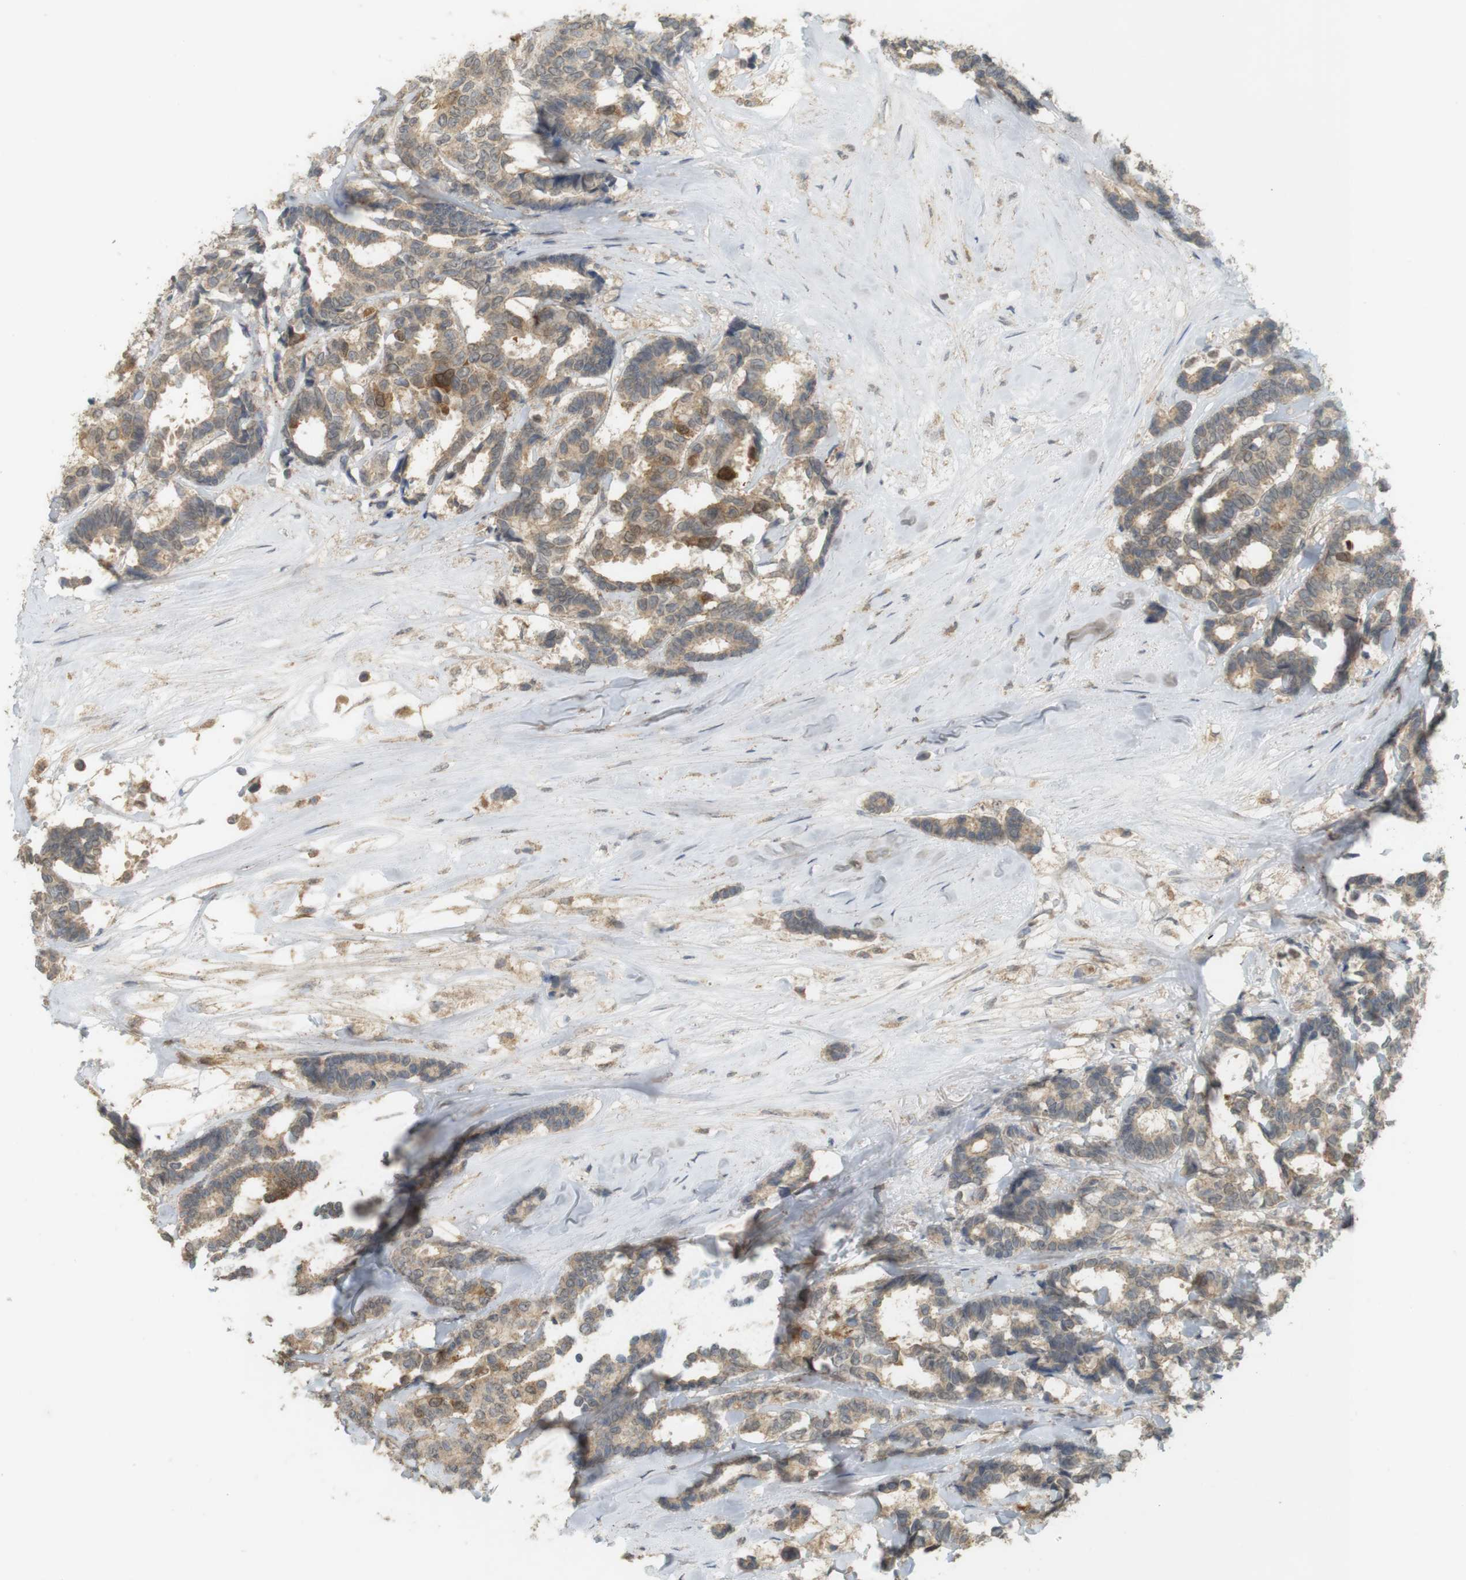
{"staining": {"intensity": "strong", "quantity": "<25%", "location": "cytoplasmic/membranous"}, "tissue": "breast cancer", "cell_type": "Tumor cells", "image_type": "cancer", "snomed": [{"axis": "morphology", "description": "Duct carcinoma"}, {"axis": "topography", "description": "Breast"}], "caption": "Breast cancer was stained to show a protein in brown. There is medium levels of strong cytoplasmic/membranous positivity in about <25% of tumor cells. (DAB IHC, brown staining for protein, blue staining for nuclei).", "gene": "TTK", "patient": {"sex": "female", "age": 87}}